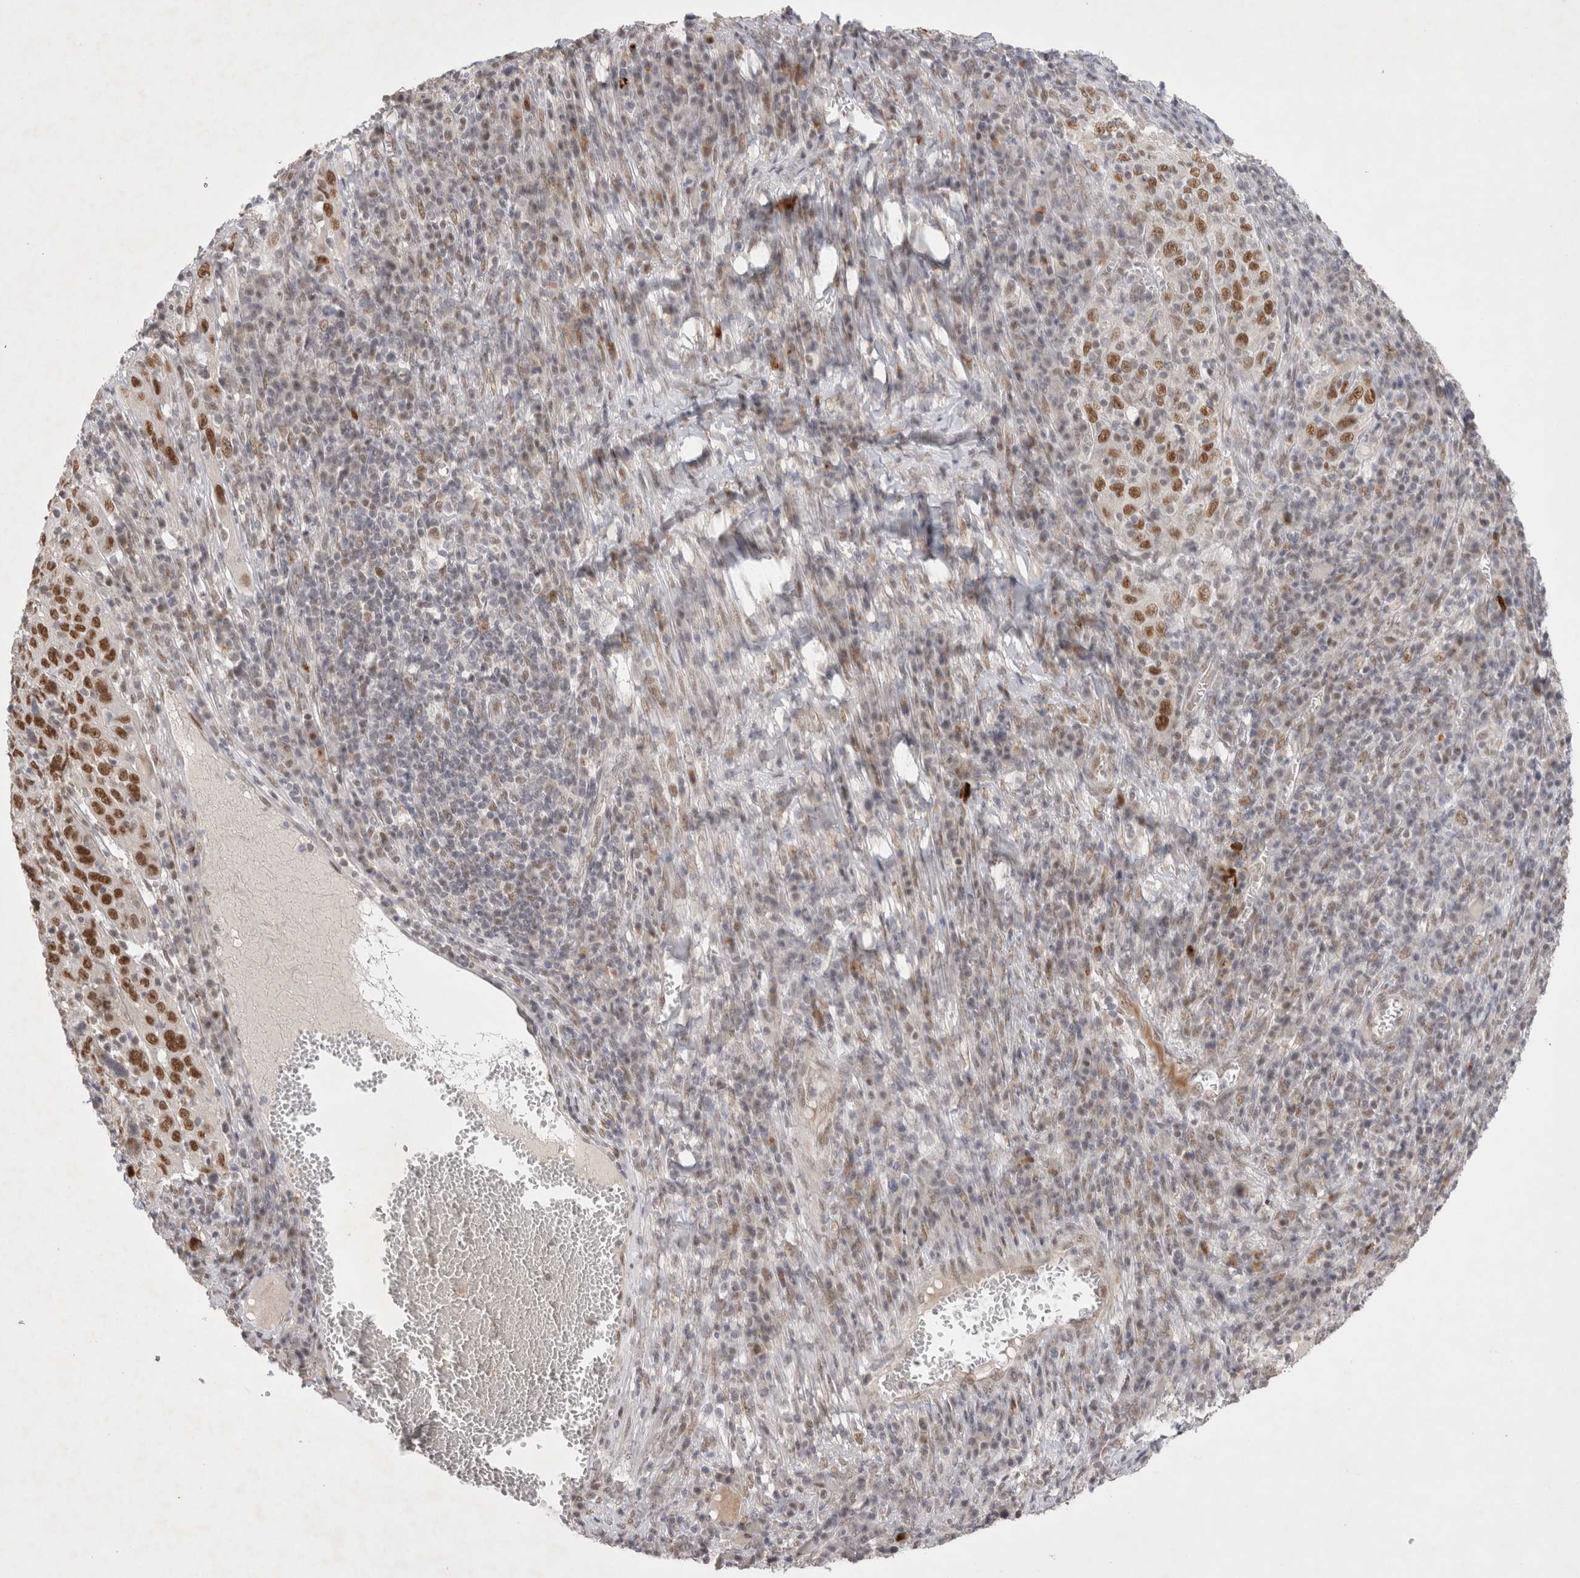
{"staining": {"intensity": "strong", "quantity": ">75%", "location": "nuclear"}, "tissue": "cervical cancer", "cell_type": "Tumor cells", "image_type": "cancer", "snomed": [{"axis": "morphology", "description": "Squamous cell carcinoma, NOS"}, {"axis": "topography", "description": "Cervix"}], "caption": "This is a photomicrograph of IHC staining of cervical cancer, which shows strong positivity in the nuclear of tumor cells.", "gene": "RECQL4", "patient": {"sex": "female", "age": 46}}